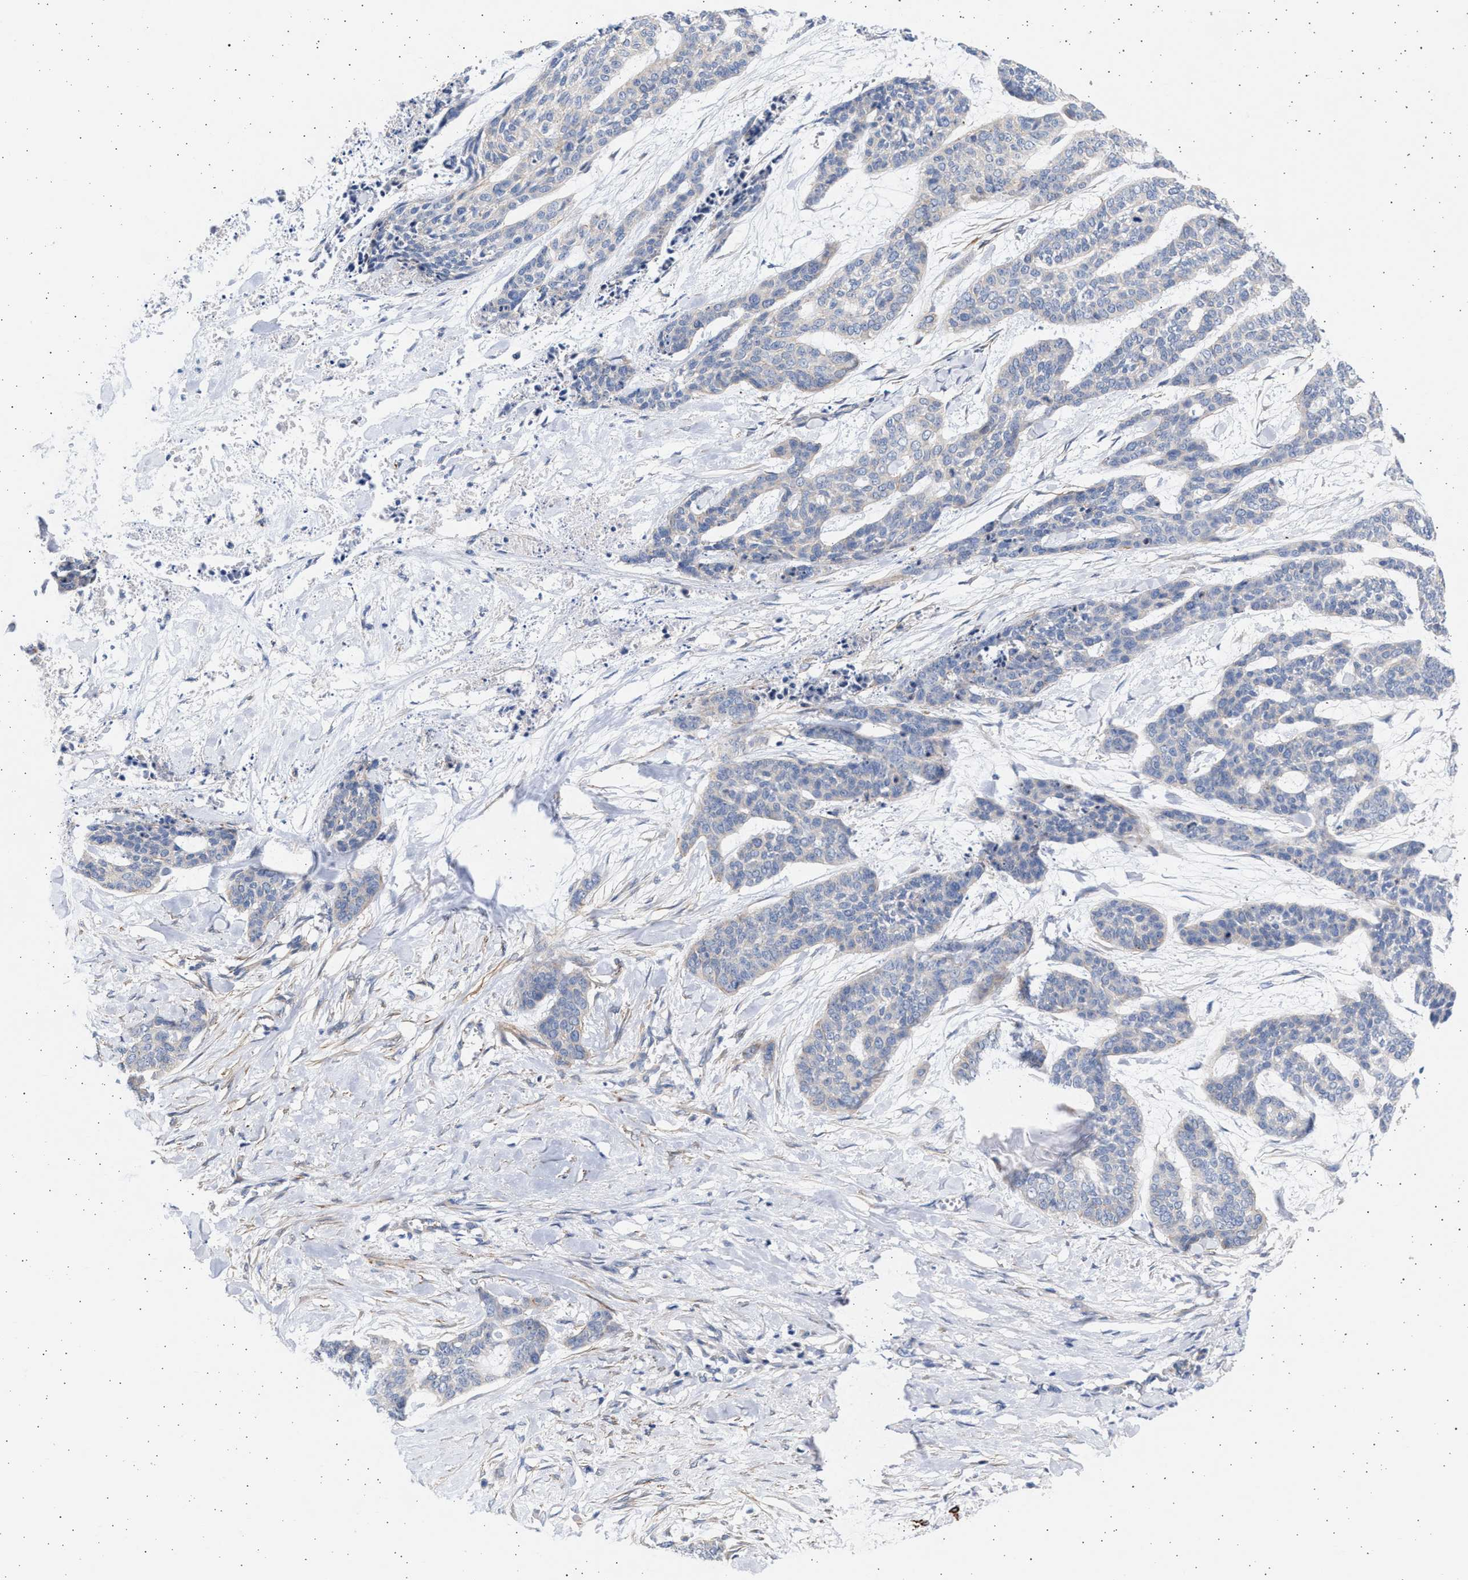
{"staining": {"intensity": "negative", "quantity": "none", "location": "none"}, "tissue": "skin cancer", "cell_type": "Tumor cells", "image_type": "cancer", "snomed": [{"axis": "morphology", "description": "Basal cell carcinoma"}, {"axis": "topography", "description": "Skin"}], "caption": "Immunohistochemical staining of human skin cancer reveals no significant positivity in tumor cells. (Brightfield microscopy of DAB IHC at high magnification).", "gene": "NBR1", "patient": {"sex": "female", "age": 64}}